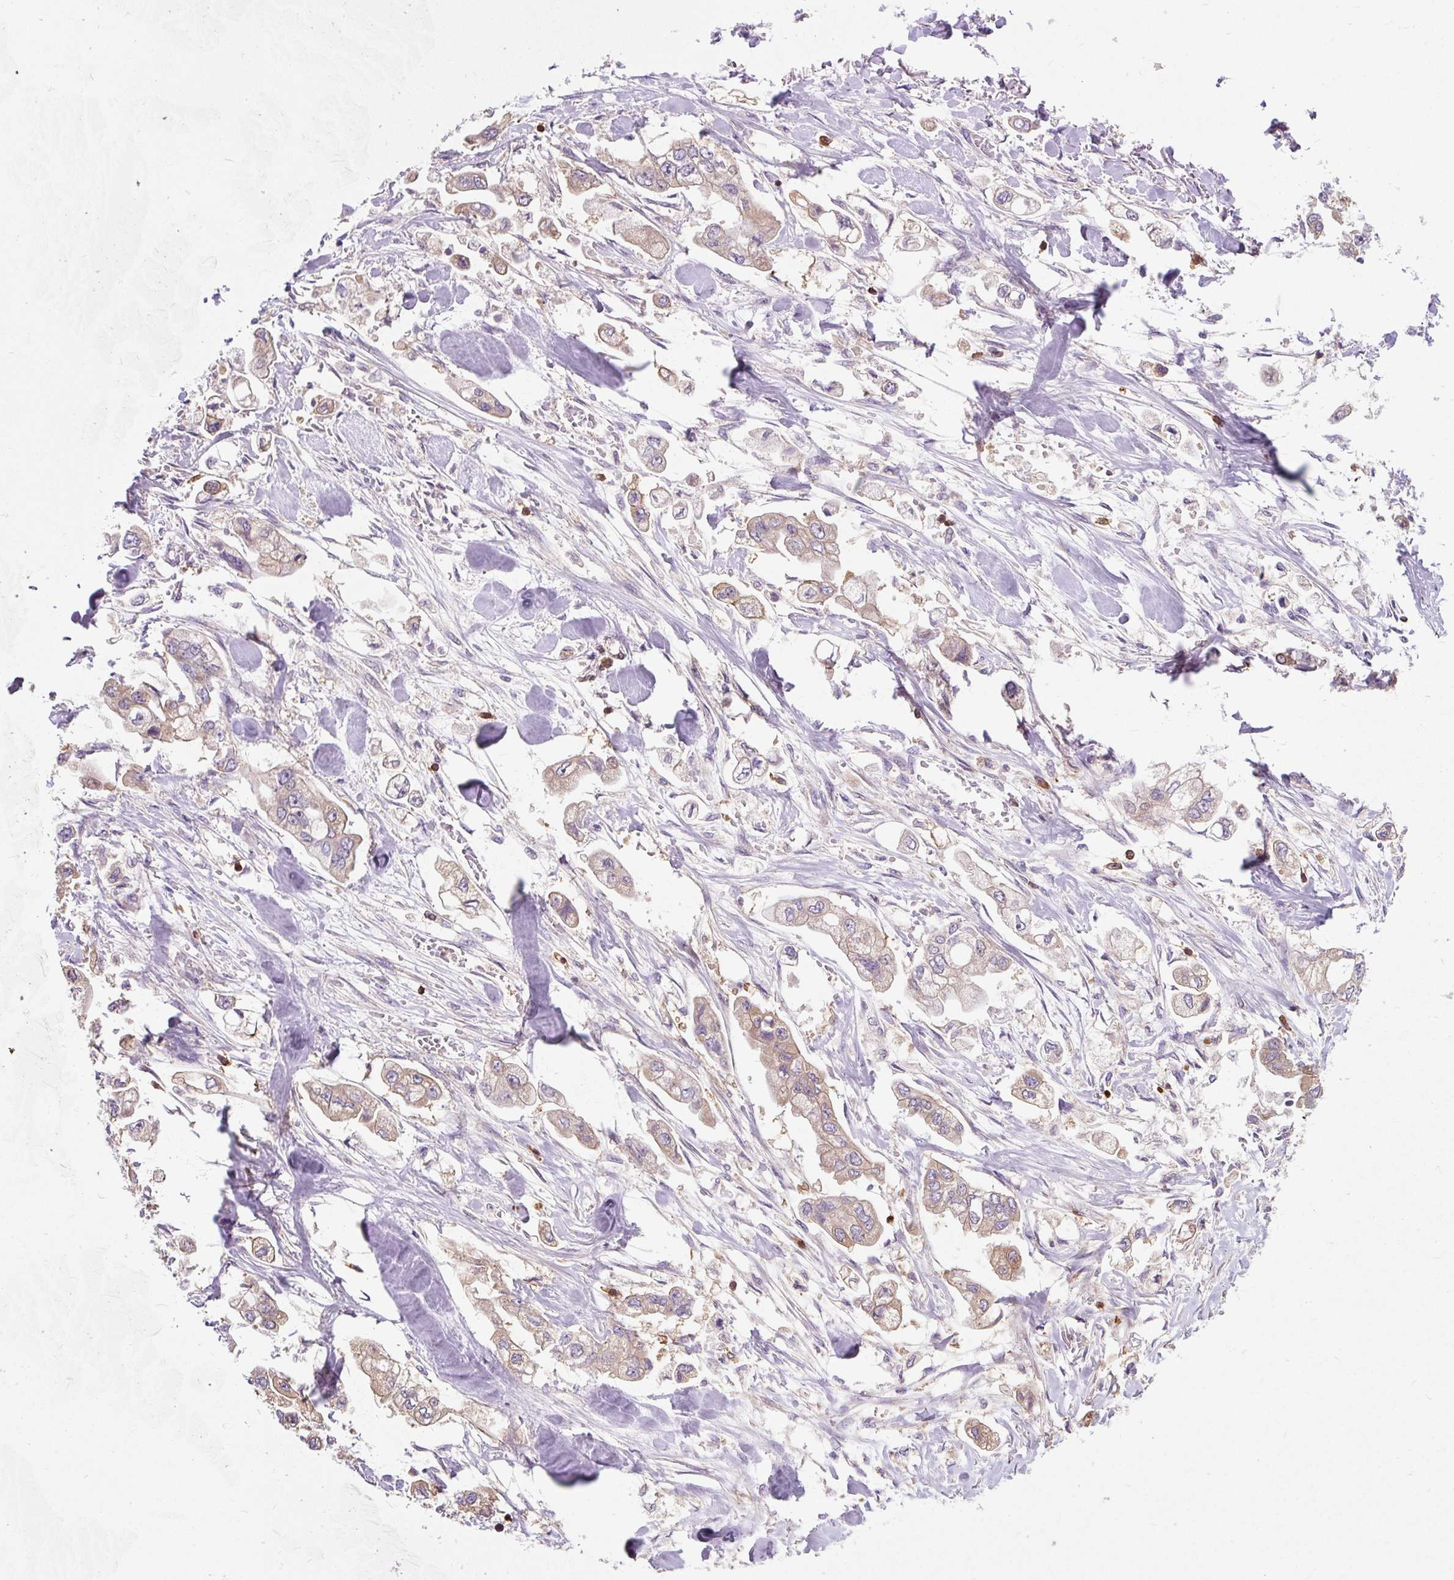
{"staining": {"intensity": "weak", "quantity": "25%-75%", "location": "cytoplasmic/membranous"}, "tissue": "stomach cancer", "cell_type": "Tumor cells", "image_type": "cancer", "snomed": [{"axis": "morphology", "description": "Adenocarcinoma, NOS"}, {"axis": "topography", "description": "Stomach"}], "caption": "Immunohistochemical staining of human stomach cancer (adenocarcinoma) reveals low levels of weak cytoplasmic/membranous protein staining in approximately 25%-75% of tumor cells. (DAB IHC with brightfield microscopy, high magnification).", "gene": "CISD3", "patient": {"sex": "male", "age": 62}}